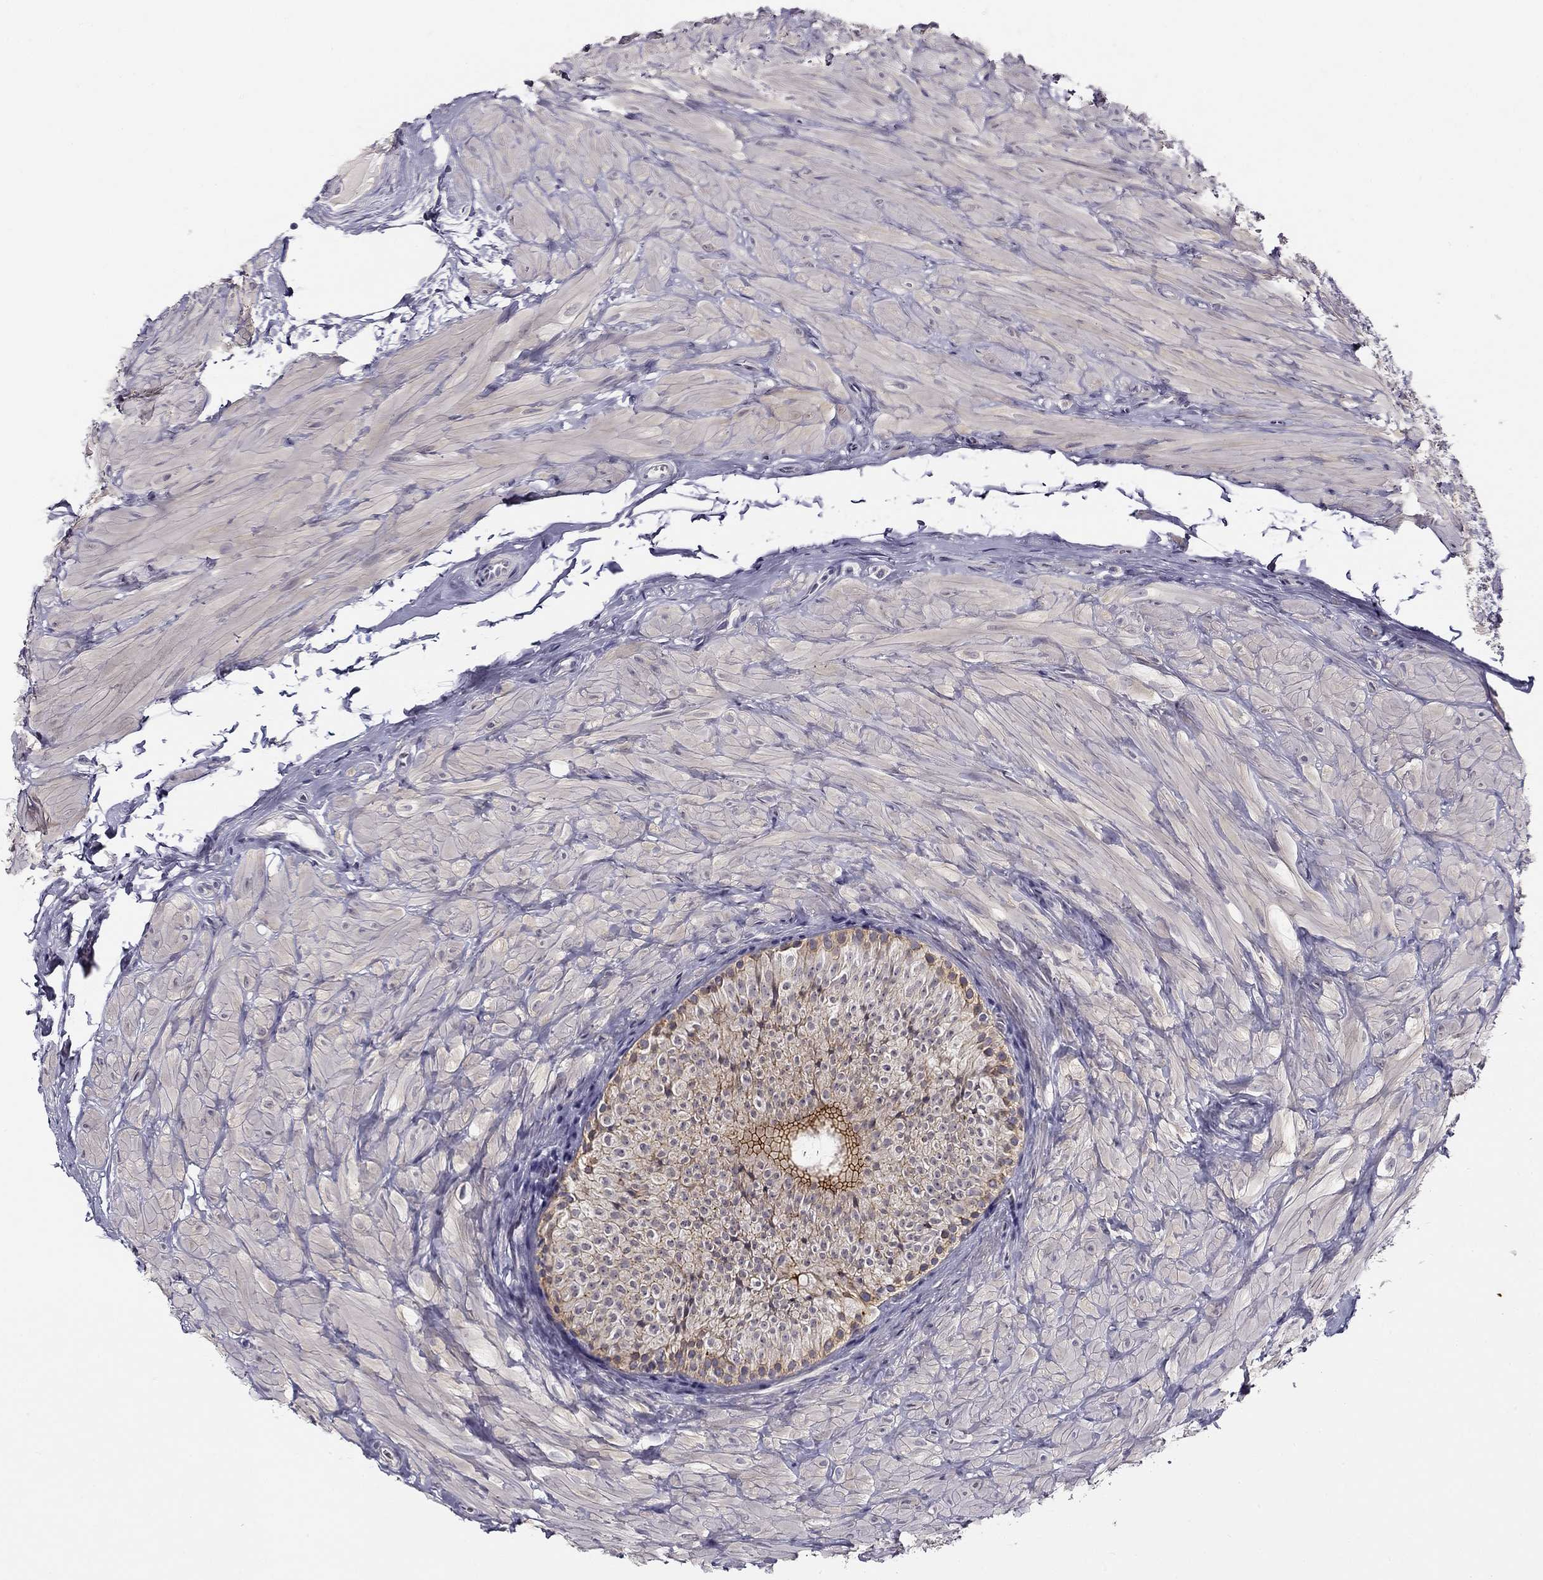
{"staining": {"intensity": "strong", "quantity": "25%-75%", "location": "cytoplasmic/membranous"}, "tissue": "epididymis", "cell_type": "Glandular cells", "image_type": "normal", "snomed": [{"axis": "morphology", "description": "Normal tissue, NOS"}, {"axis": "topography", "description": "Epididymis"}], "caption": "DAB (3,3'-diaminobenzidine) immunohistochemical staining of benign epididymis exhibits strong cytoplasmic/membranous protein positivity in about 25%-75% of glandular cells.", "gene": "CNR1", "patient": {"sex": "male", "age": 32}}